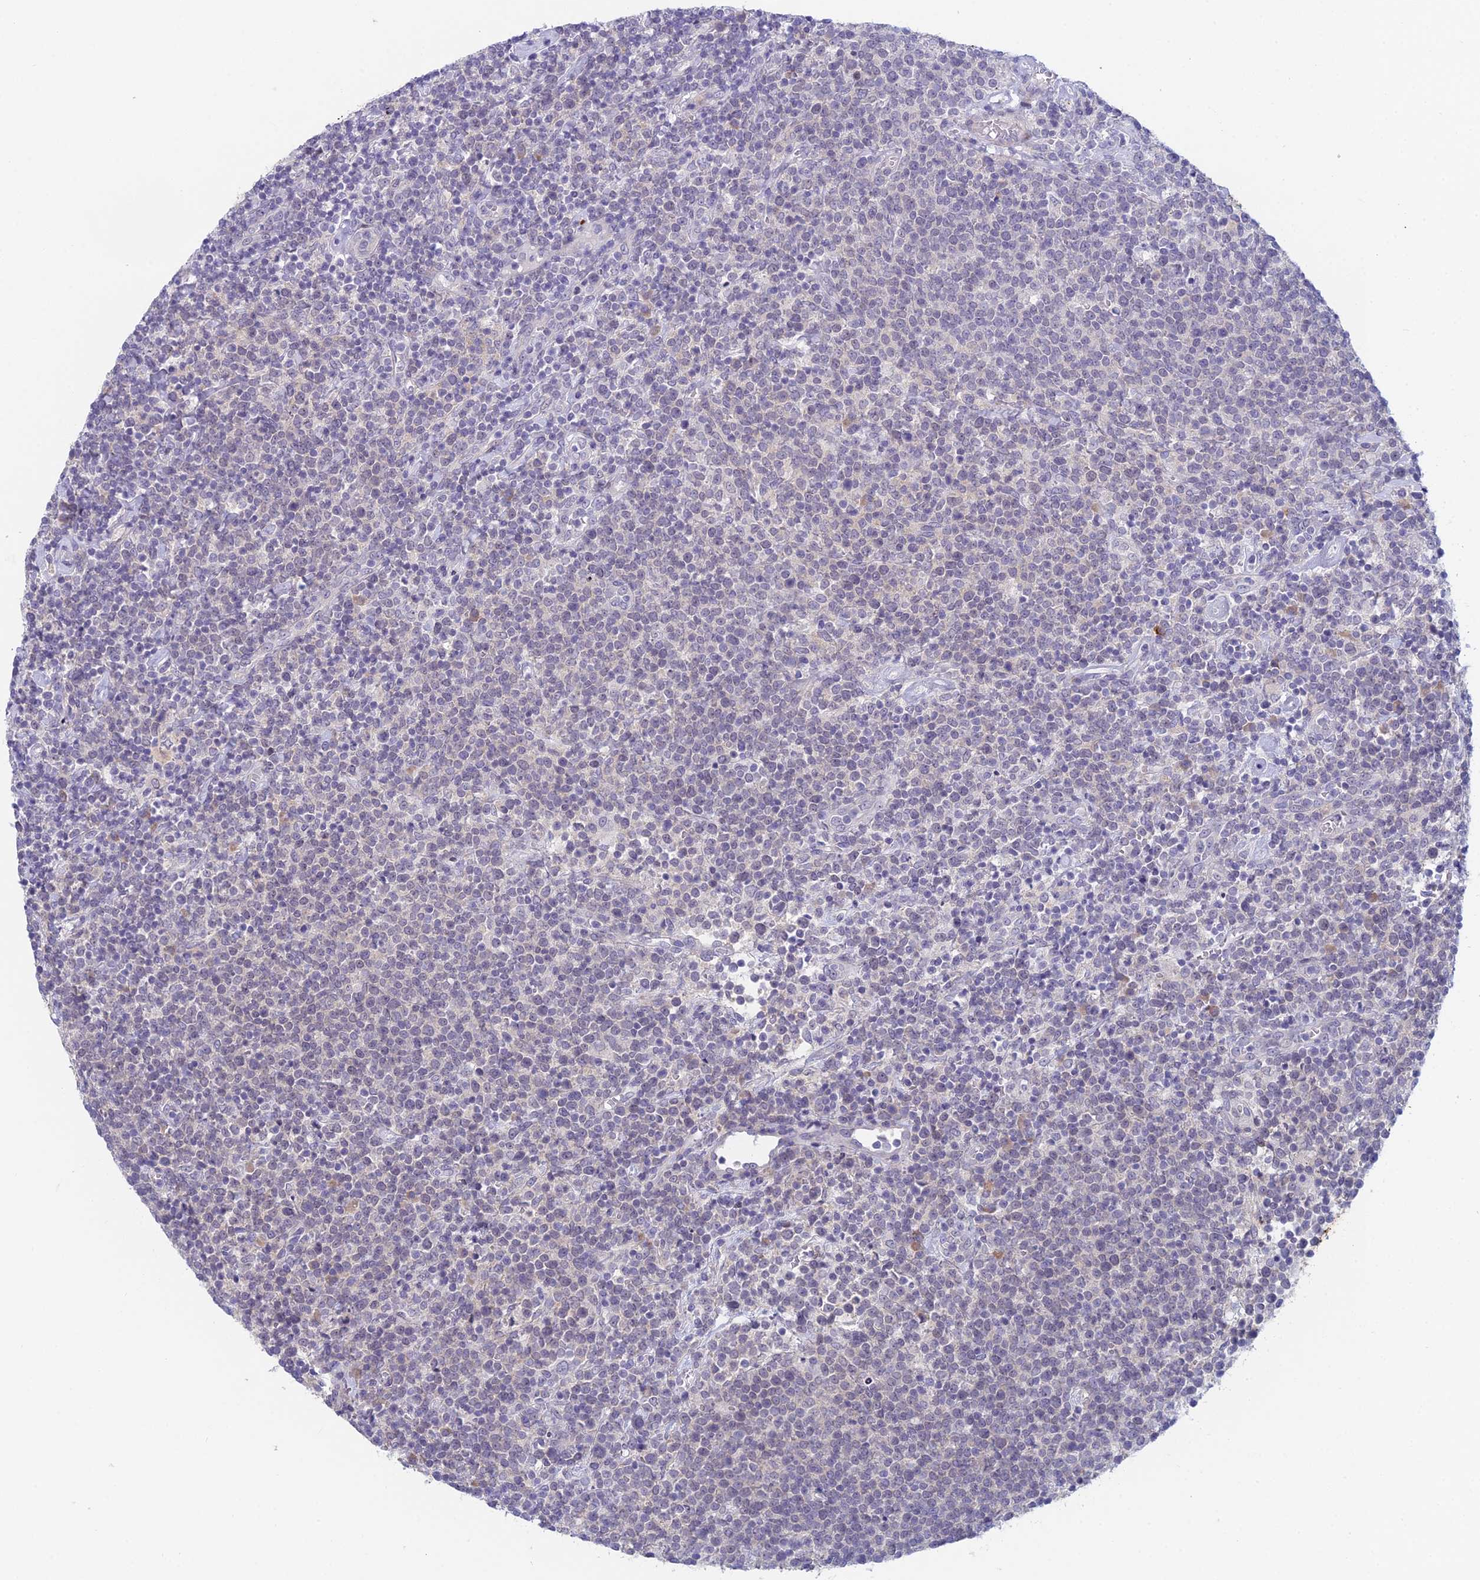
{"staining": {"intensity": "negative", "quantity": "none", "location": "none"}, "tissue": "lymphoma", "cell_type": "Tumor cells", "image_type": "cancer", "snomed": [{"axis": "morphology", "description": "Malignant lymphoma, non-Hodgkin's type, High grade"}, {"axis": "topography", "description": "Lymph node"}], "caption": "Tumor cells show no significant positivity in high-grade malignant lymphoma, non-Hodgkin's type.", "gene": "PPP1R26", "patient": {"sex": "male", "age": 61}}